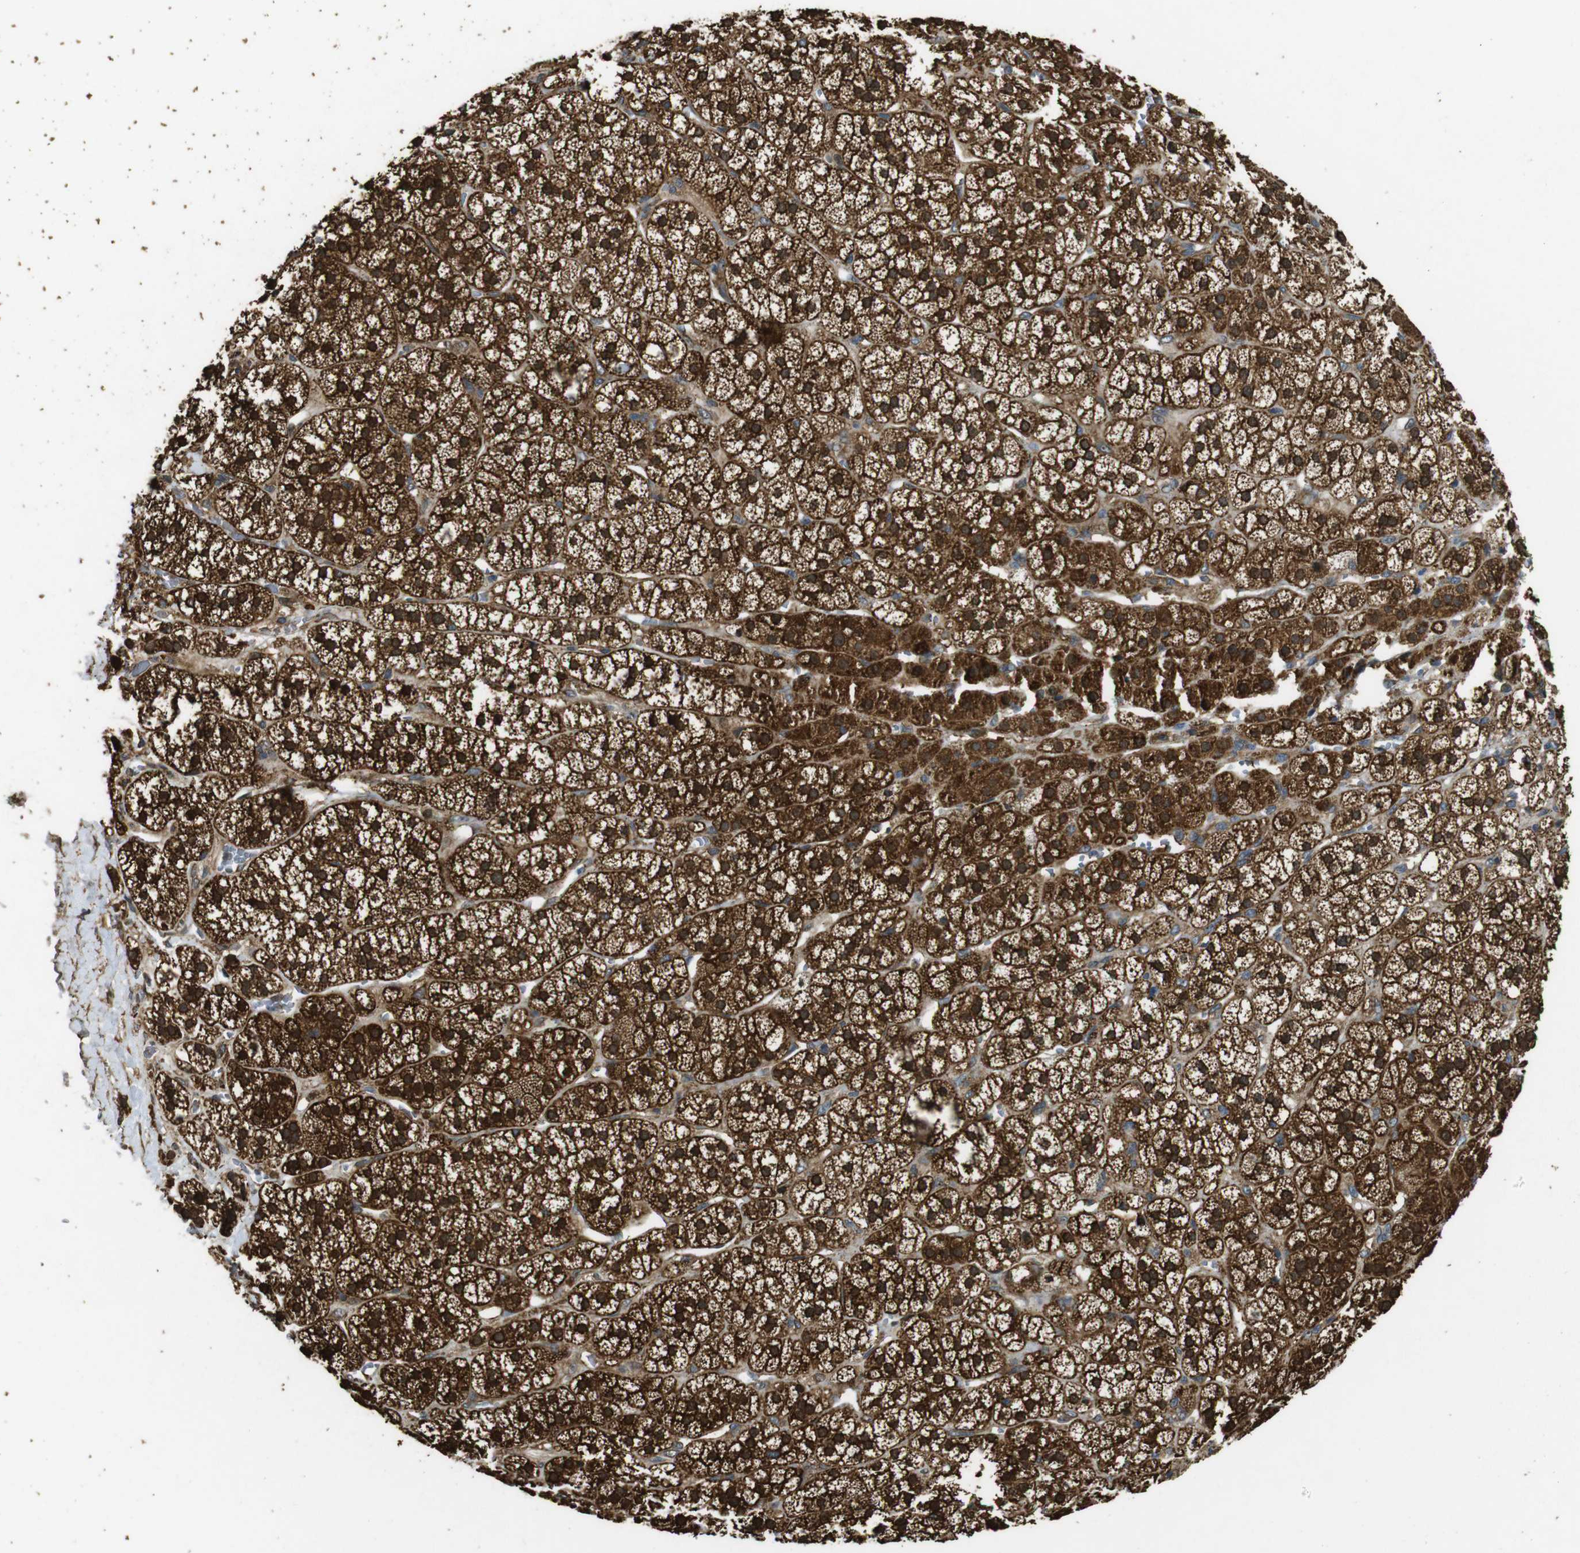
{"staining": {"intensity": "strong", "quantity": ">75%", "location": "cytoplasmic/membranous,nuclear"}, "tissue": "adrenal gland", "cell_type": "Glandular cells", "image_type": "normal", "snomed": [{"axis": "morphology", "description": "Normal tissue, NOS"}, {"axis": "topography", "description": "Adrenal gland"}], "caption": "Immunohistochemical staining of benign adrenal gland demonstrates strong cytoplasmic/membranous,nuclear protein expression in approximately >75% of glandular cells. The staining was performed using DAB, with brown indicating positive protein expression. Nuclei are stained blue with hematoxylin.", "gene": "BNIP3", "patient": {"sex": "male", "age": 56}}